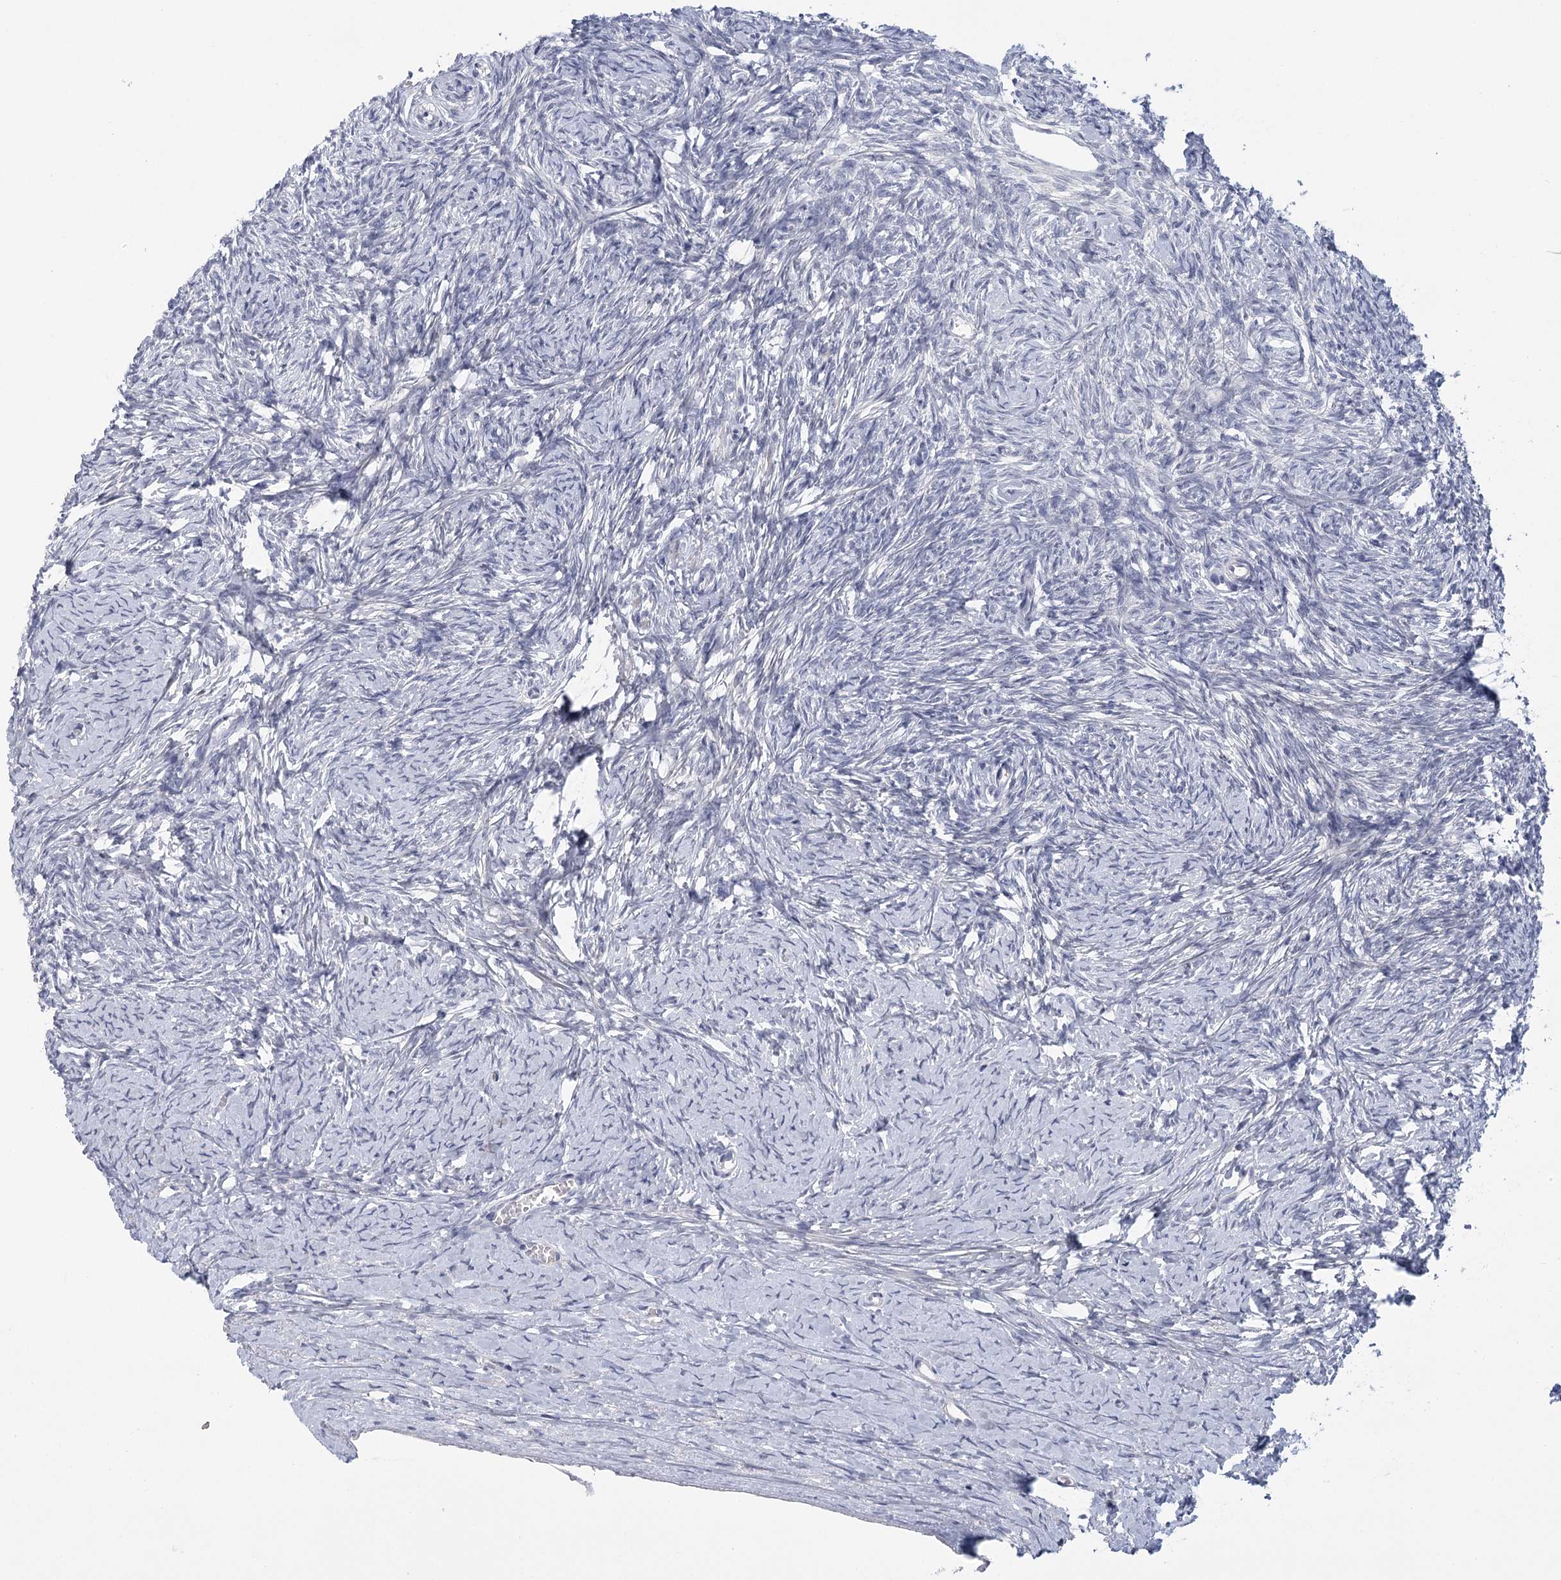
{"staining": {"intensity": "negative", "quantity": "none", "location": "none"}, "tissue": "ovary", "cell_type": "Ovarian stroma cells", "image_type": "normal", "snomed": [{"axis": "morphology", "description": "Normal tissue, NOS"}, {"axis": "morphology", "description": "Developmental malformation"}, {"axis": "topography", "description": "Ovary"}], "caption": "This is a histopathology image of IHC staining of normal ovary, which shows no expression in ovarian stroma cells.", "gene": "FAM76B", "patient": {"sex": "female", "age": 39}}